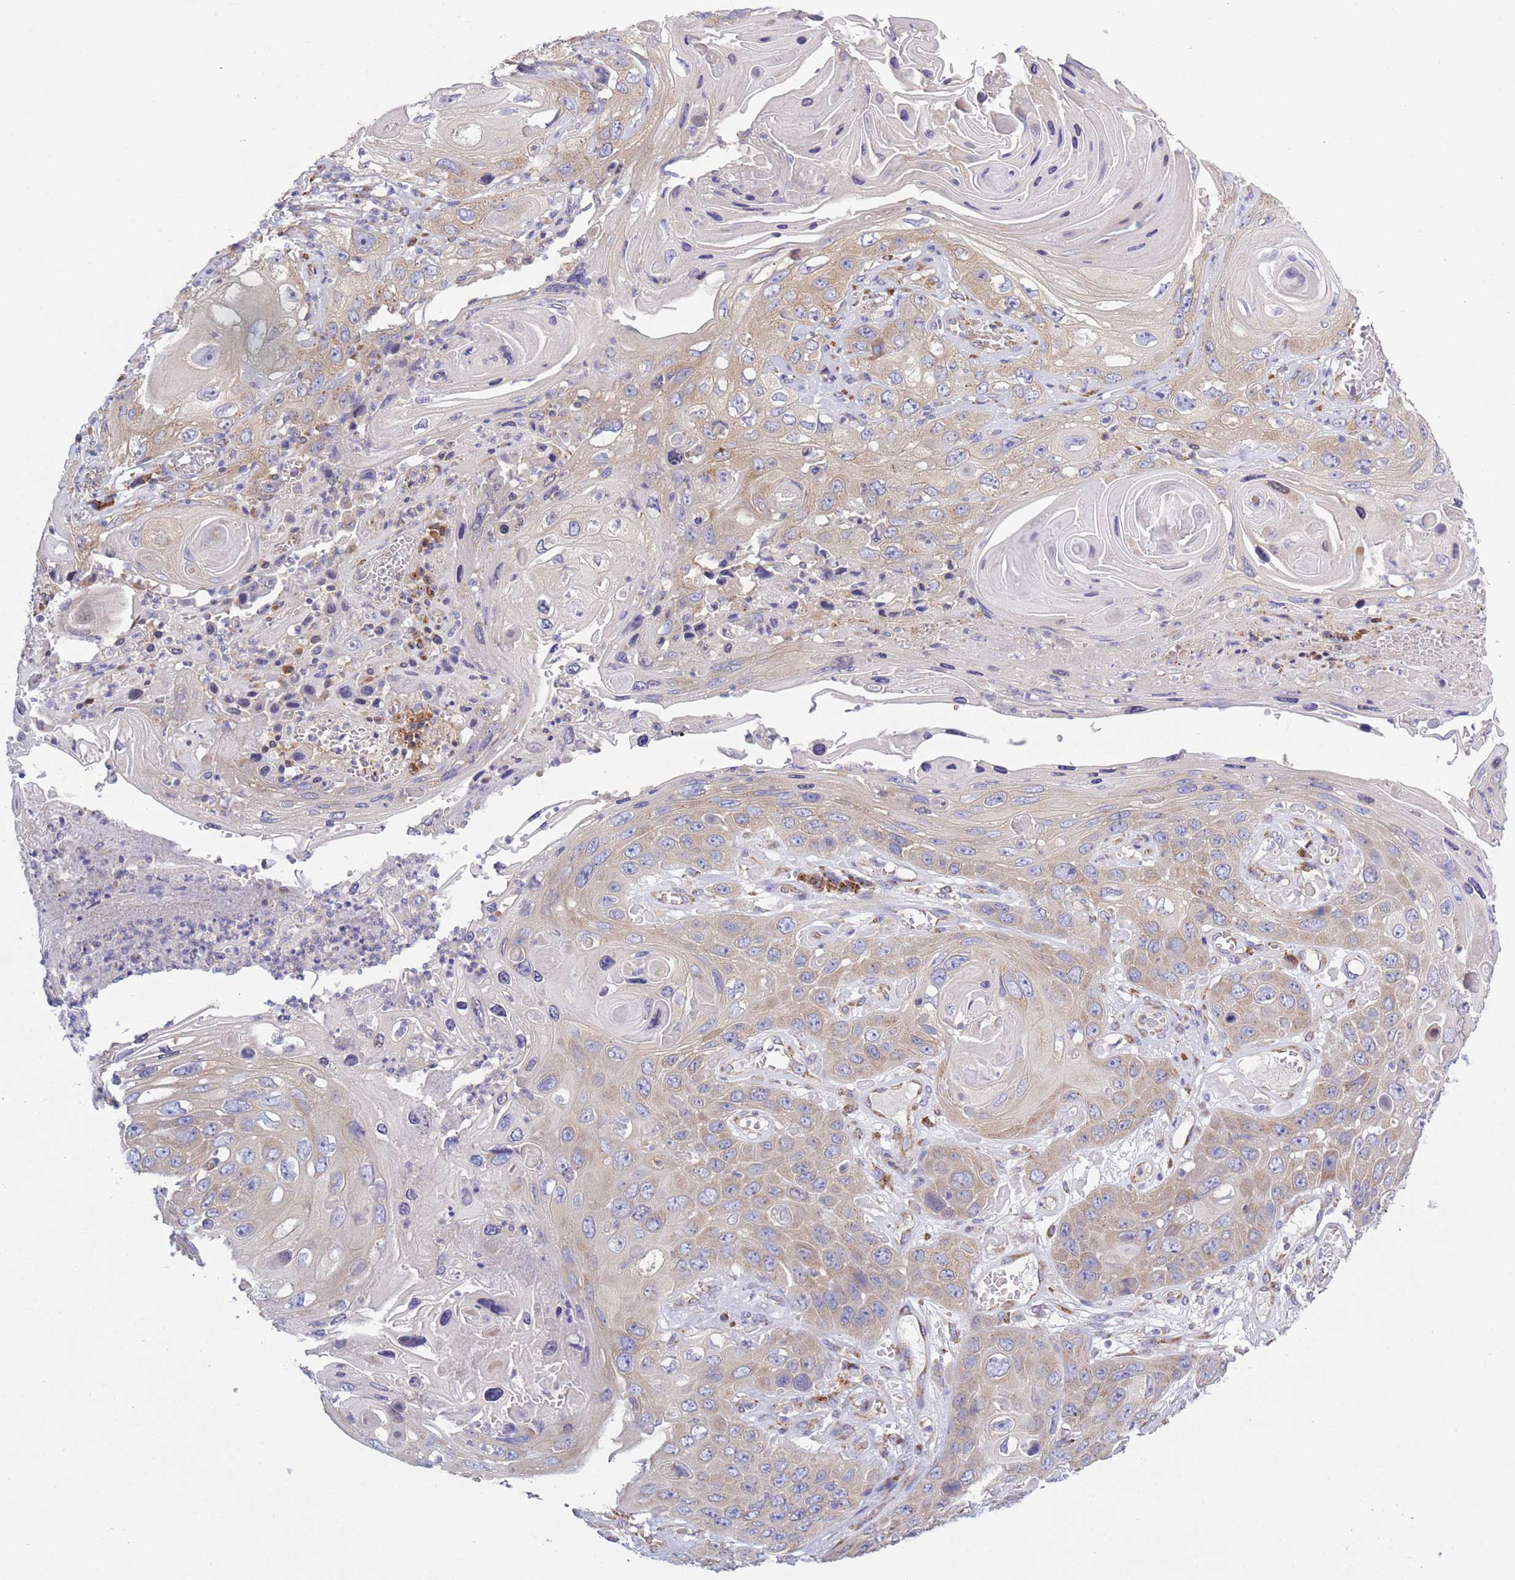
{"staining": {"intensity": "weak", "quantity": ">75%", "location": "cytoplasmic/membranous"}, "tissue": "skin cancer", "cell_type": "Tumor cells", "image_type": "cancer", "snomed": [{"axis": "morphology", "description": "Squamous cell carcinoma, NOS"}, {"axis": "topography", "description": "Skin"}], "caption": "Immunohistochemical staining of skin cancer (squamous cell carcinoma) reveals low levels of weak cytoplasmic/membranous expression in approximately >75% of tumor cells.", "gene": "COPG2", "patient": {"sex": "male", "age": 55}}